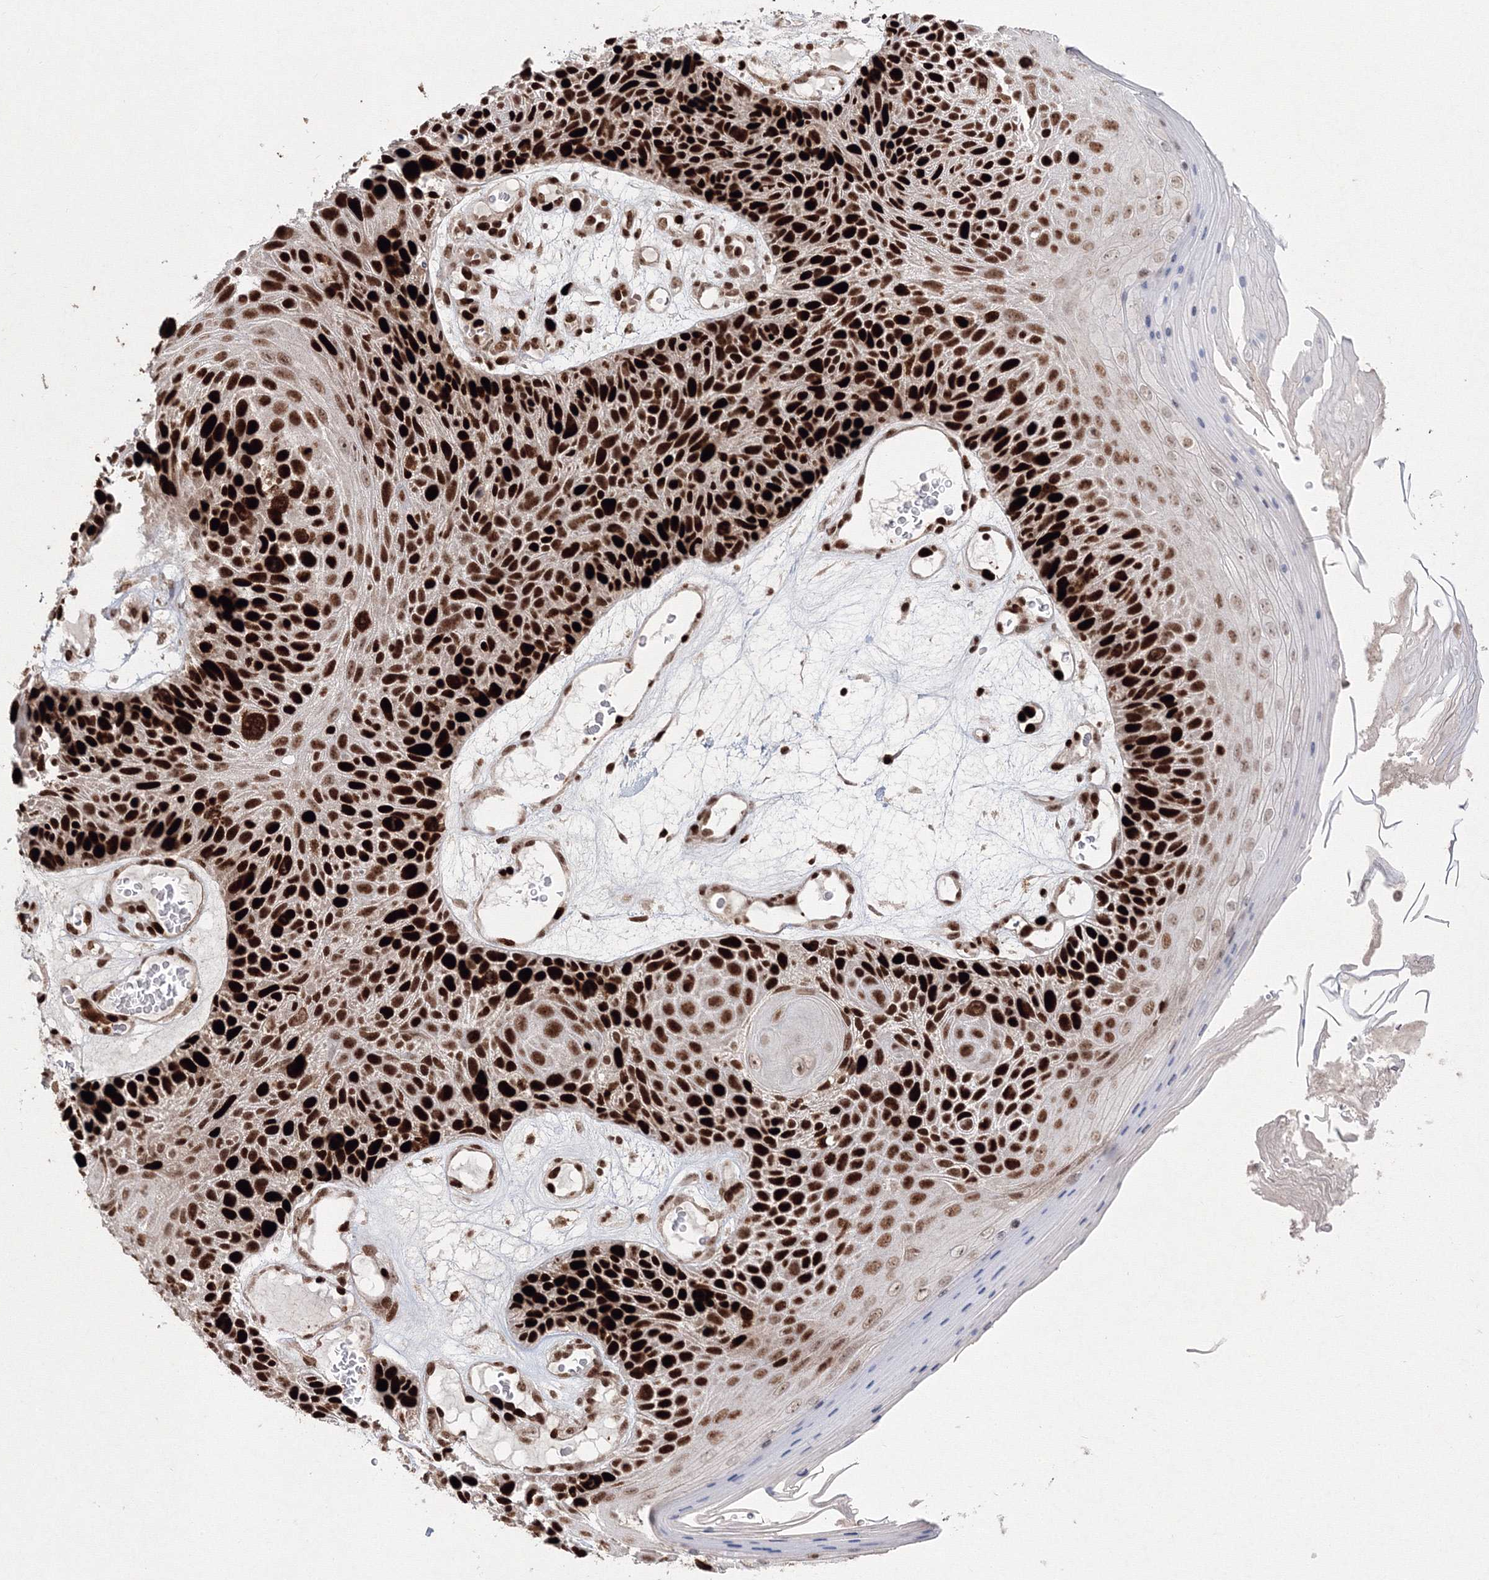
{"staining": {"intensity": "strong", "quantity": ">75%", "location": "nuclear"}, "tissue": "skin cancer", "cell_type": "Tumor cells", "image_type": "cancer", "snomed": [{"axis": "morphology", "description": "Squamous cell carcinoma, NOS"}, {"axis": "topography", "description": "Skin"}], "caption": "A histopathology image of human skin cancer (squamous cell carcinoma) stained for a protein reveals strong nuclear brown staining in tumor cells. (IHC, brightfield microscopy, high magnification).", "gene": "LIG1", "patient": {"sex": "female", "age": 88}}